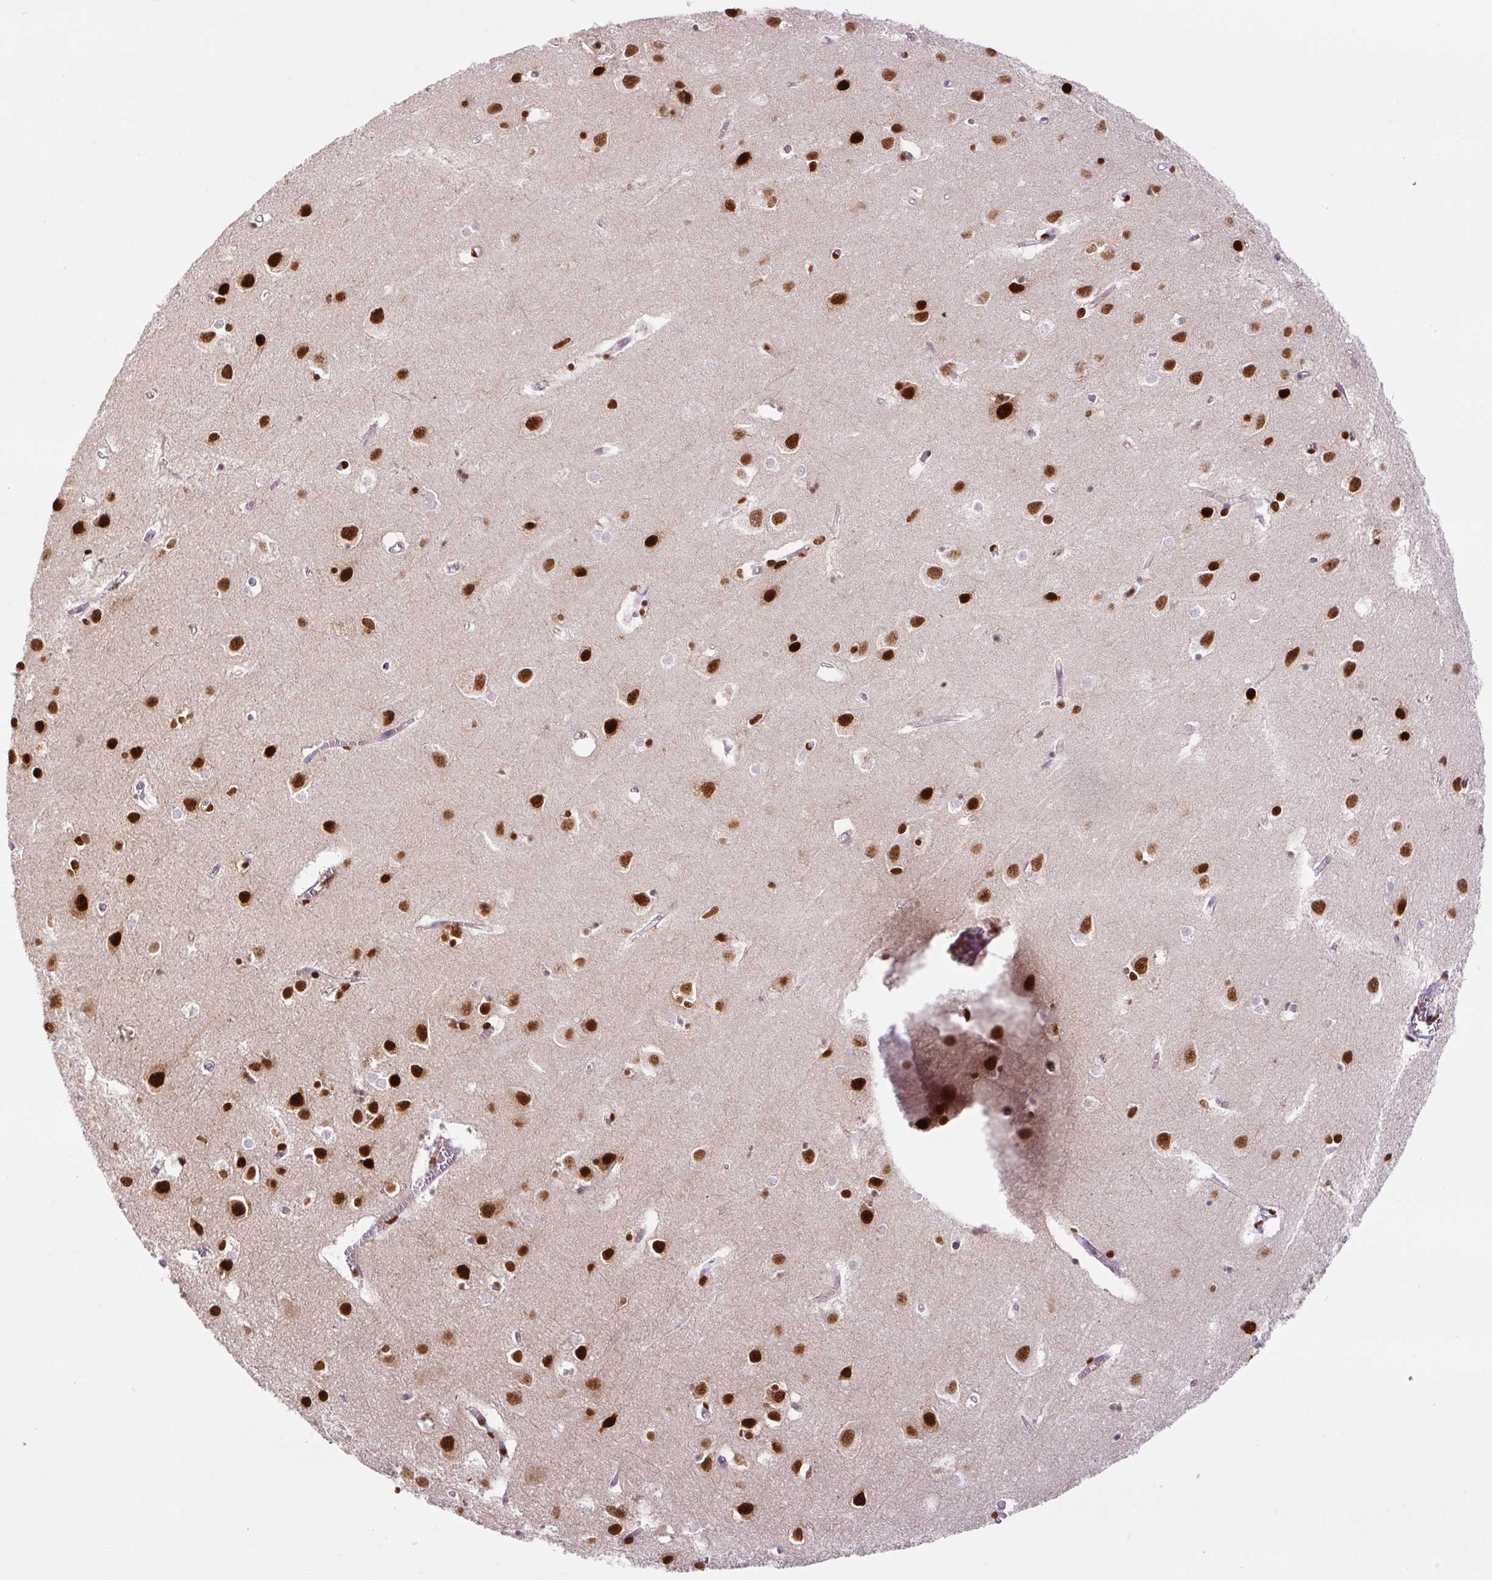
{"staining": {"intensity": "strong", "quantity": ">75%", "location": "nuclear"}, "tissue": "cerebral cortex", "cell_type": "Endothelial cells", "image_type": "normal", "snomed": [{"axis": "morphology", "description": "Normal tissue, NOS"}, {"axis": "topography", "description": "Cerebral cortex"}], "caption": "Endothelial cells reveal strong nuclear expression in about >75% of cells in normal cerebral cortex. (DAB IHC with brightfield microscopy, high magnification).", "gene": "FUS", "patient": {"sex": "male", "age": 70}}